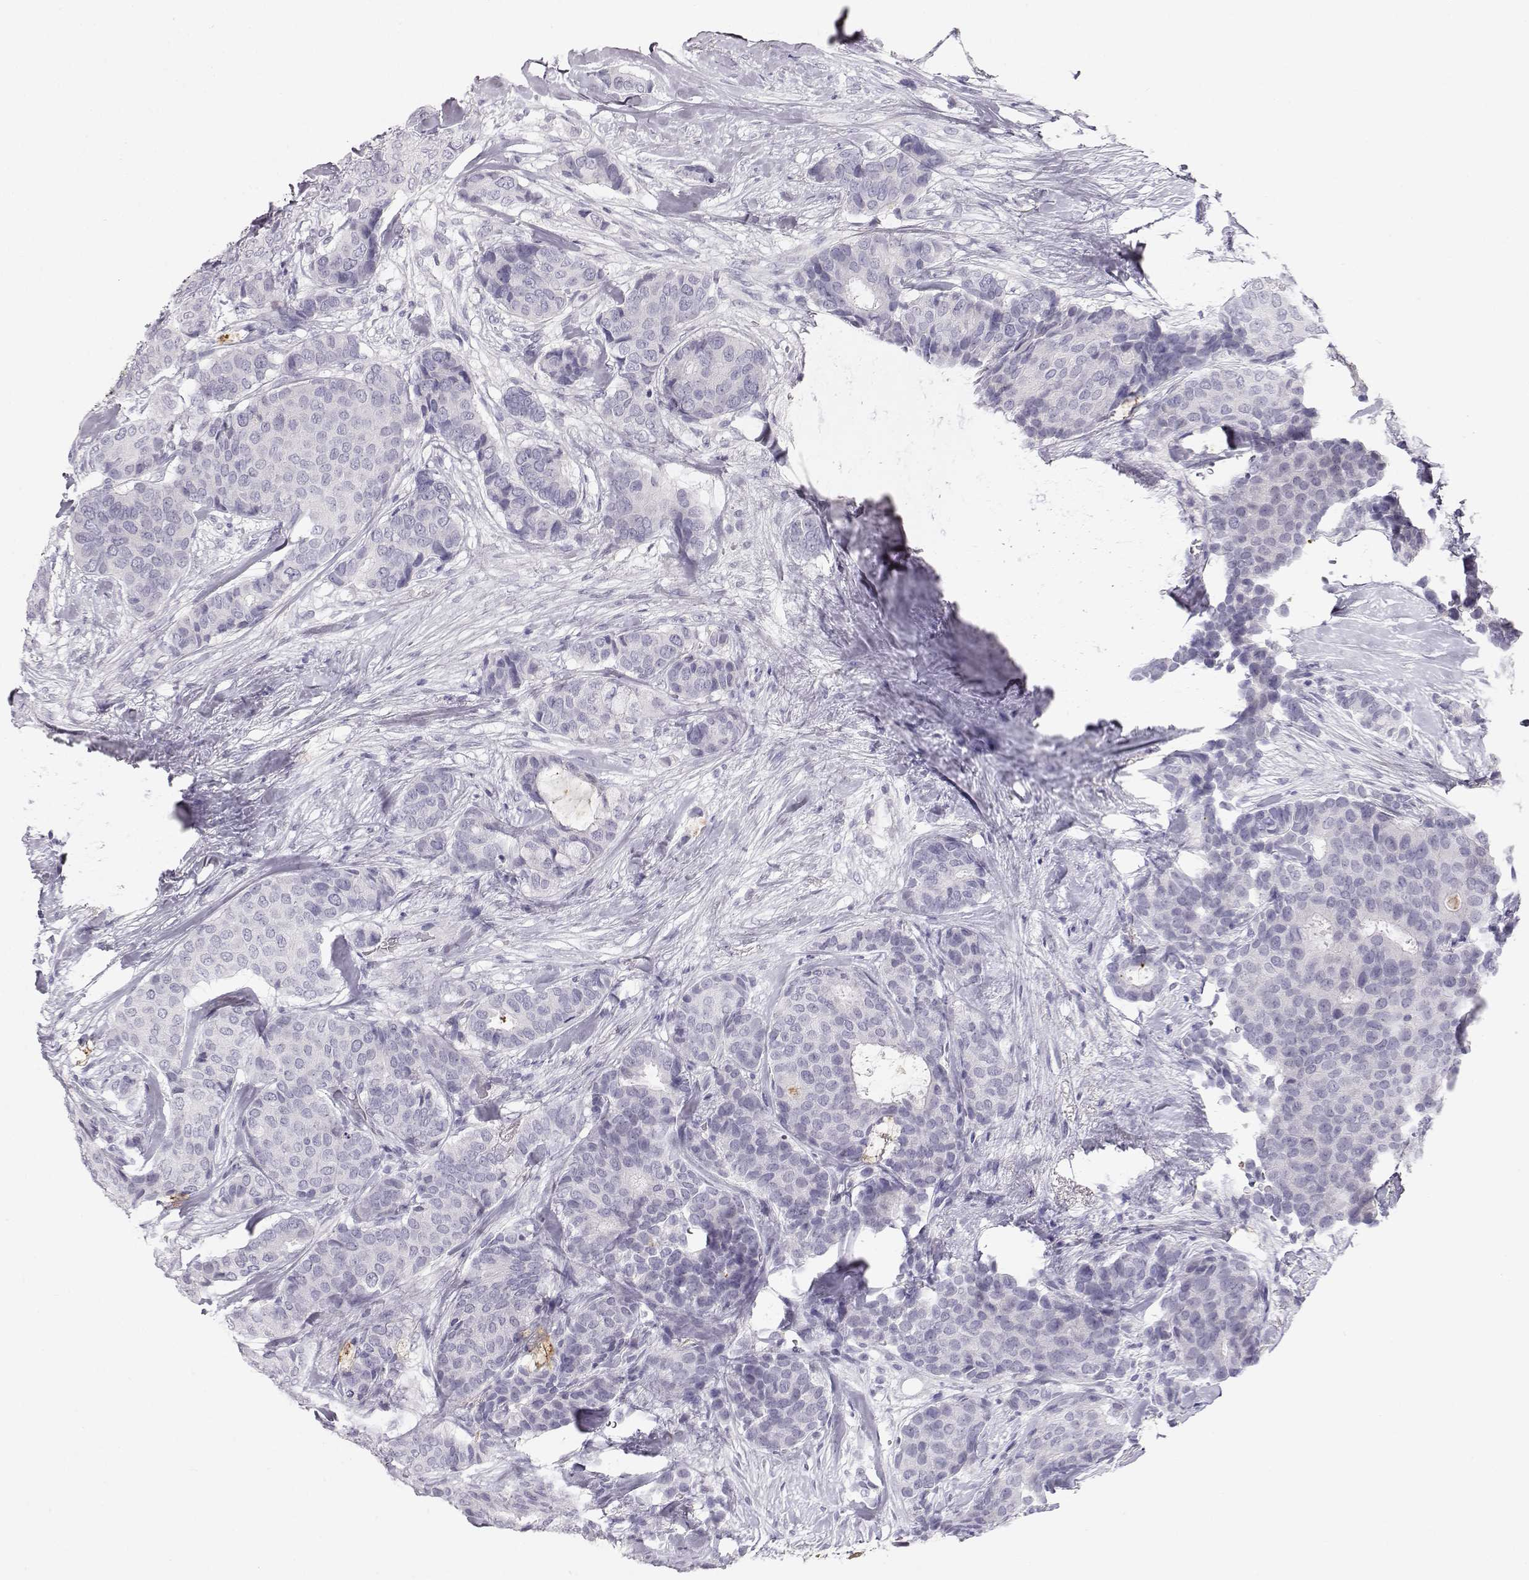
{"staining": {"intensity": "negative", "quantity": "none", "location": "none"}, "tissue": "breast cancer", "cell_type": "Tumor cells", "image_type": "cancer", "snomed": [{"axis": "morphology", "description": "Duct carcinoma"}, {"axis": "topography", "description": "Breast"}], "caption": "IHC of human breast infiltrating ductal carcinoma exhibits no expression in tumor cells.", "gene": "KRTAP16-1", "patient": {"sex": "female", "age": 75}}